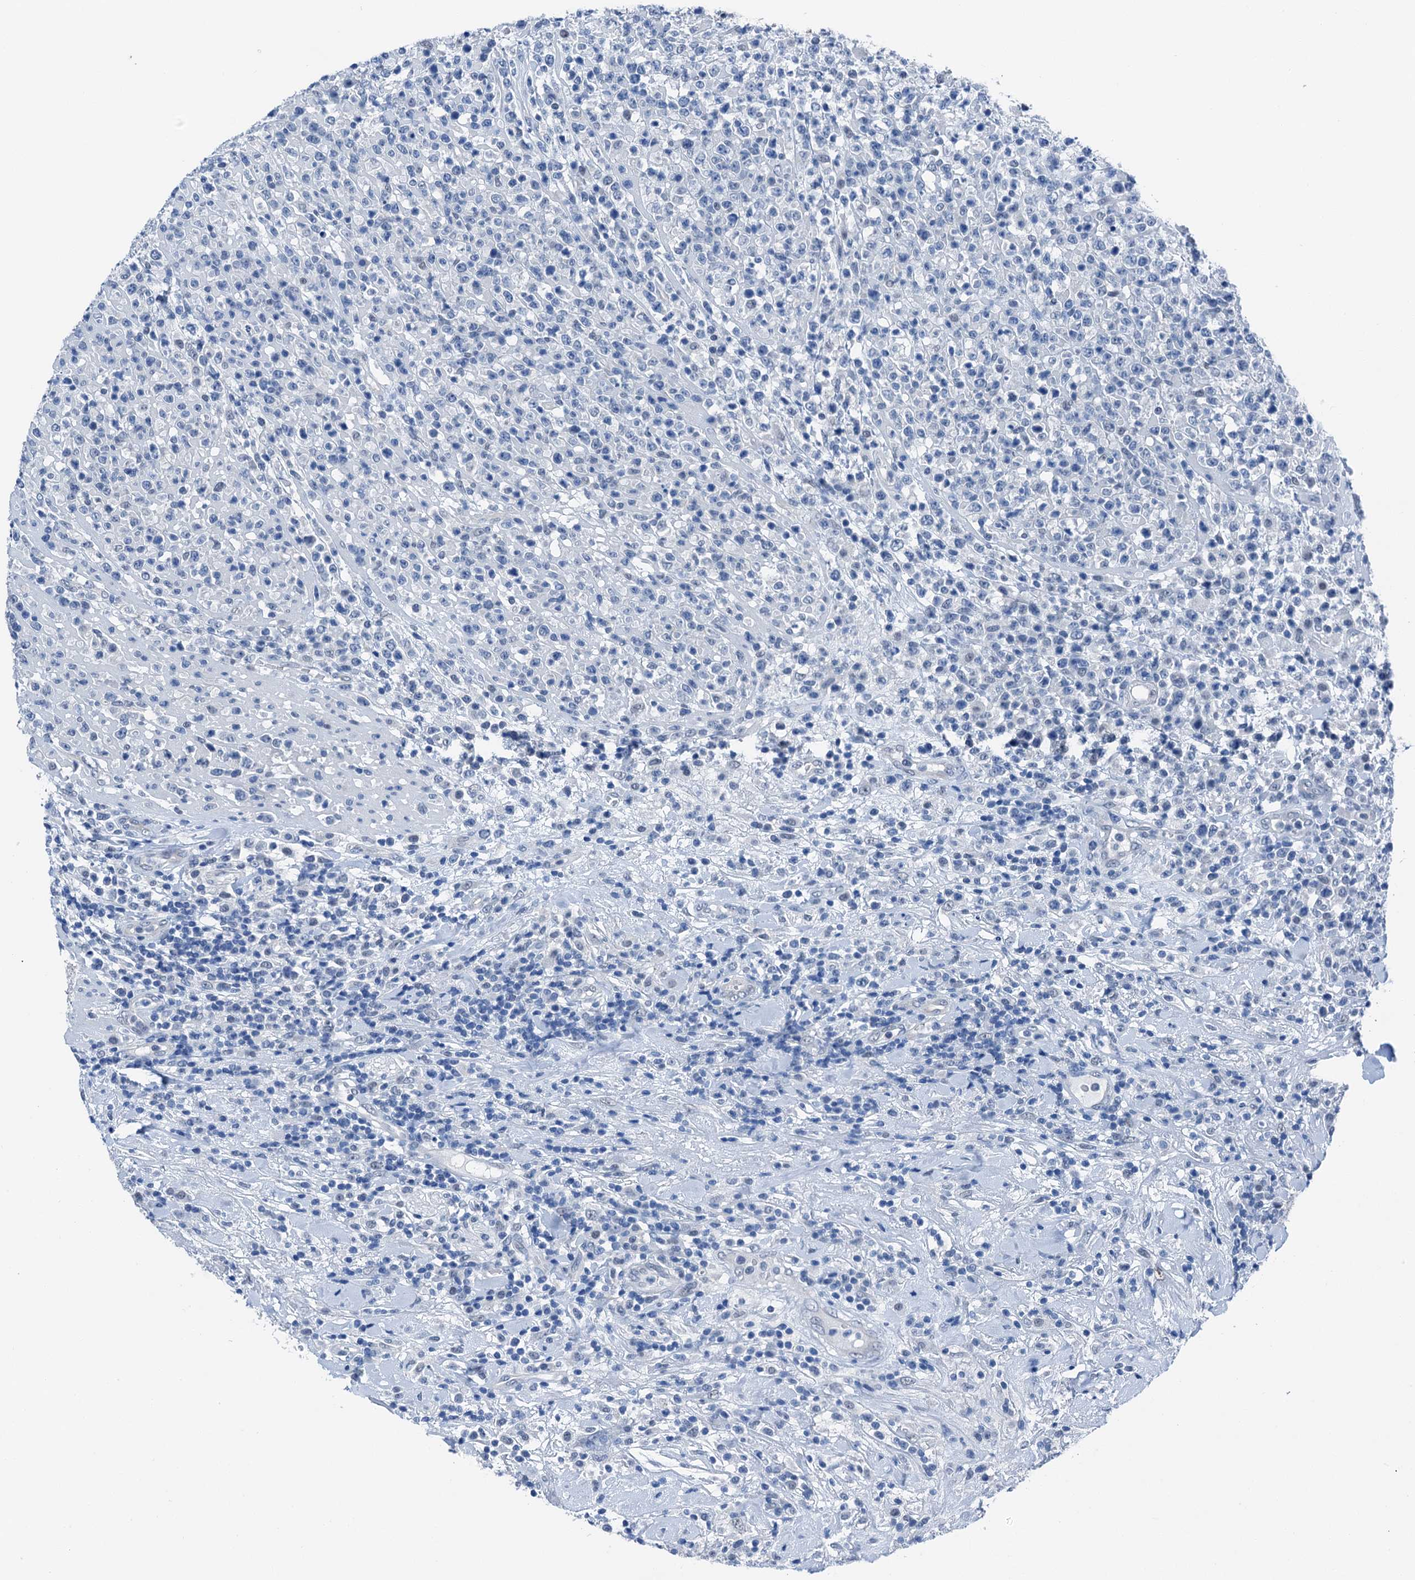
{"staining": {"intensity": "negative", "quantity": "none", "location": "none"}, "tissue": "lymphoma", "cell_type": "Tumor cells", "image_type": "cancer", "snomed": [{"axis": "morphology", "description": "Malignant lymphoma, non-Hodgkin's type, High grade"}, {"axis": "topography", "description": "Colon"}], "caption": "DAB immunohistochemical staining of human malignant lymphoma, non-Hodgkin's type (high-grade) displays no significant positivity in tumor cells. Brightfield microscopy of immunohistochemistry (IHC) stained with DAB (3,3'-diaminobenzidine) (brown) and hematoxylin (blue), captured at high magnification.", "gene": "CBLN3", "patient": {"sex": "female", "age": 53}}